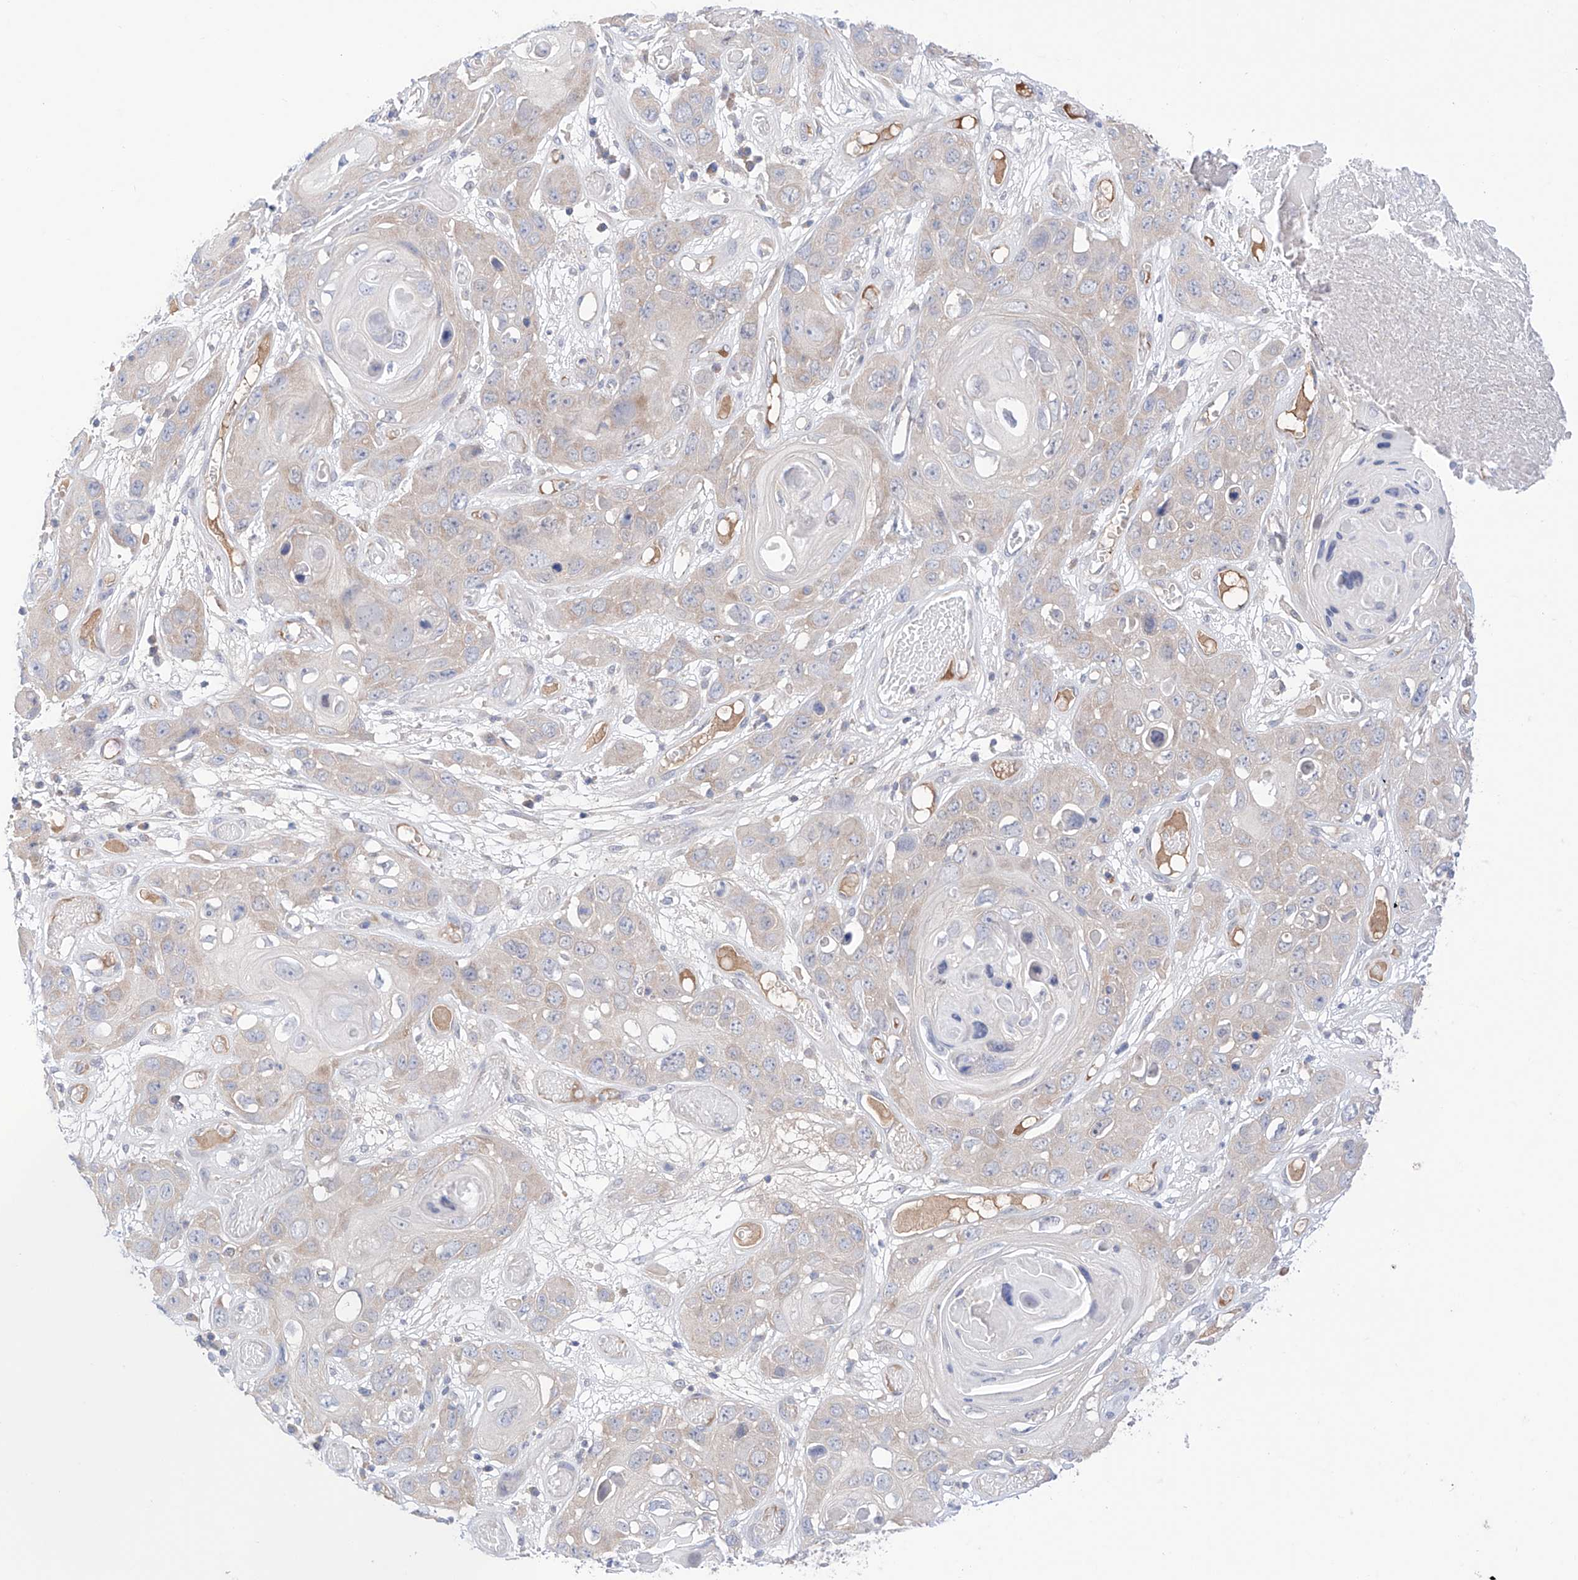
{"staining": {"intensity": "negative", "quantity": "none", "location": "none"}, "tissue": "skin cancer", "cell_type": "Tumor cells", "image_type": "cancer", "snomed": [{"axis": "morphology", "description": "Squamous cell carcinoma, NOS"}, {"axis": "topography", "description": "Skin"}], "caption": "The IHC photomicrograph has no significant expression in tumor cells of skin cancer tissue.", "gene": "PGGT1B", "patient": {"sex": "male", "age": 55}}